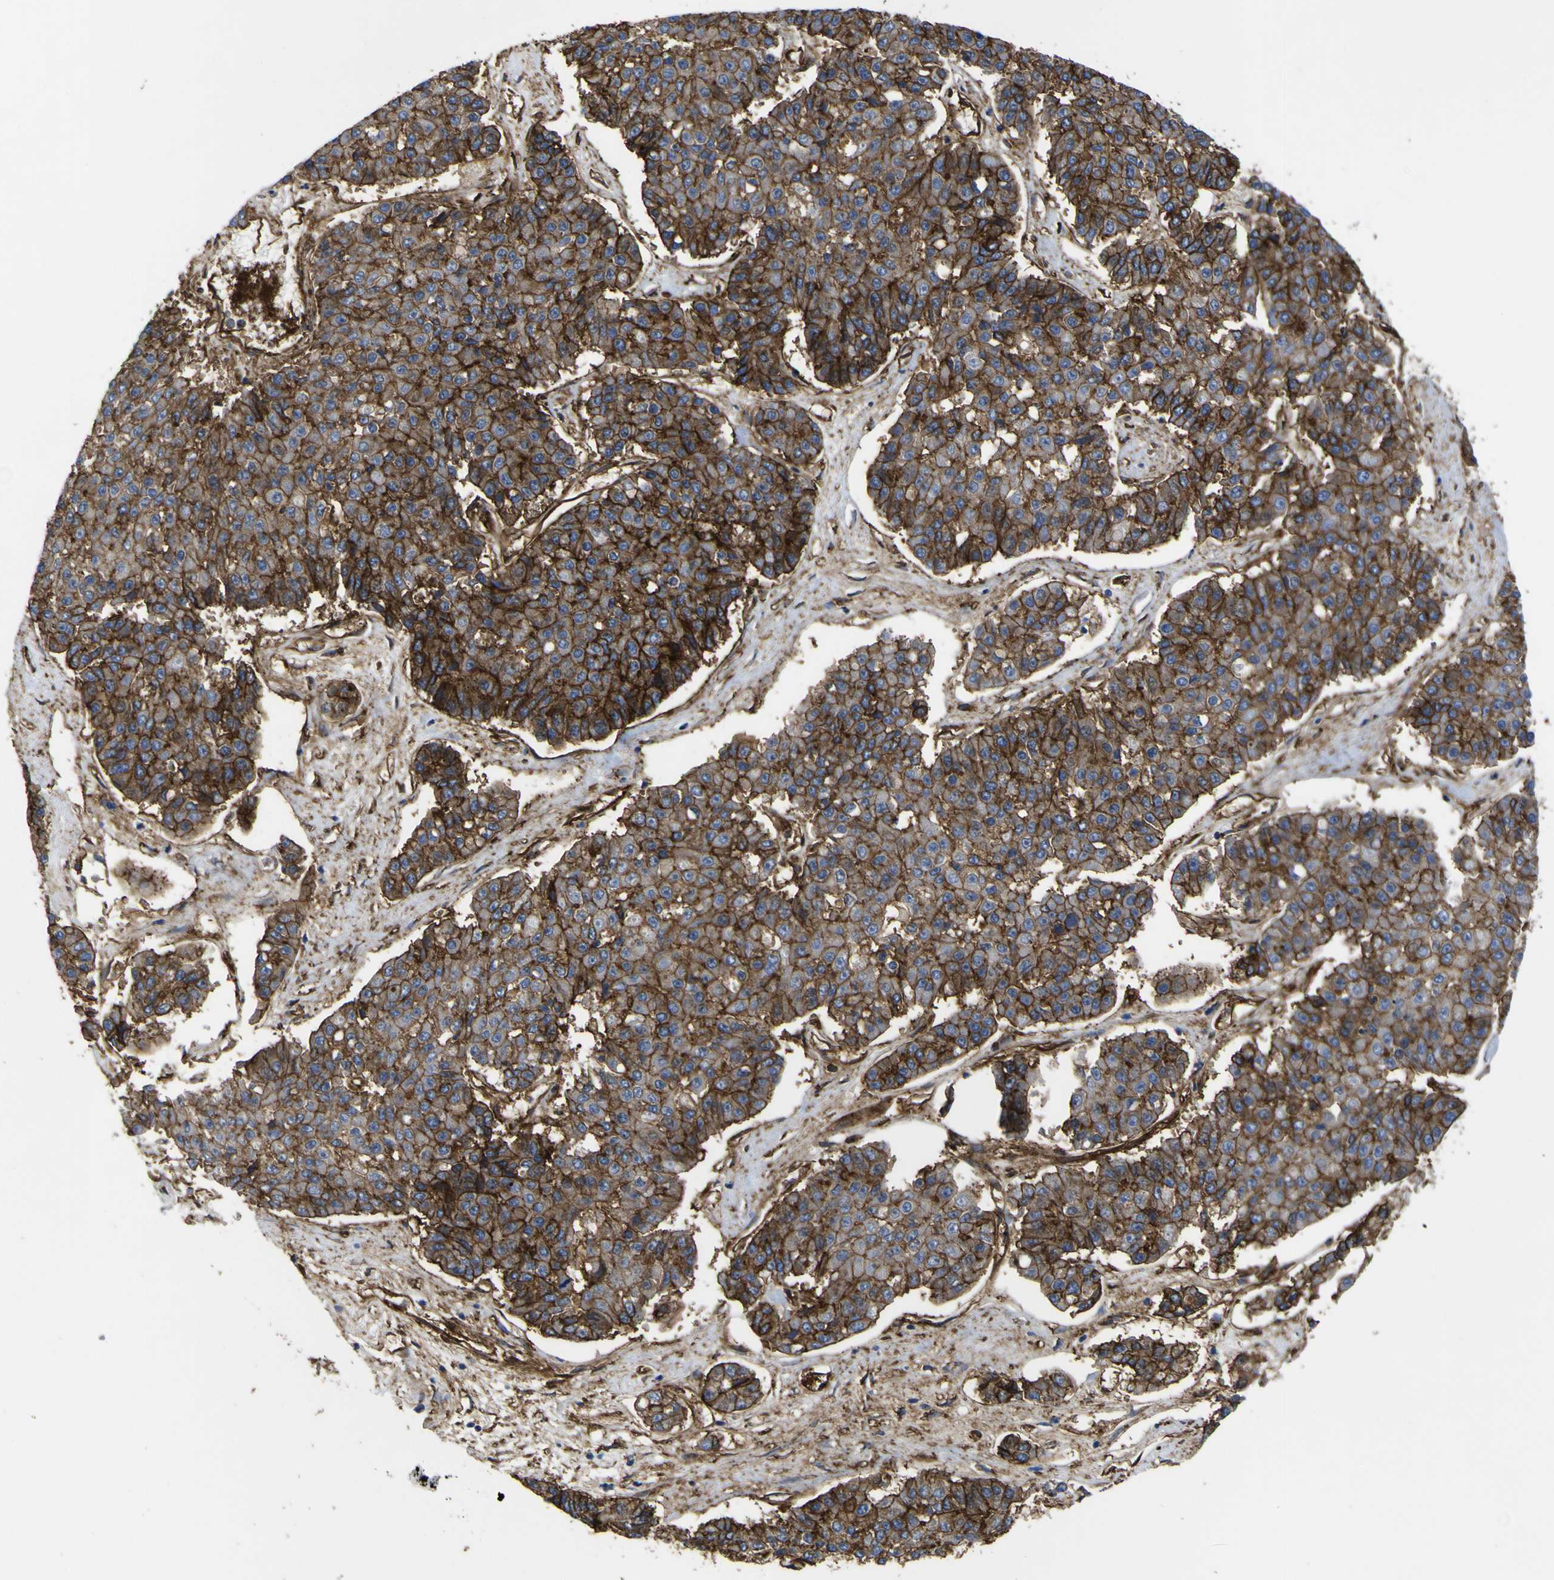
{"staining": {"intensity": "moderate", "quantity": ">75%", "location": "cytoplasmic/membranous"}, "tissue": "pancreatic cancer", "cell_type": "Tumor cells", "image_type": "cancer", "snomed": [{"axis": "morphology", "description": "Adenocarcinoma, NOS"}, {"axis": "topography", "description": "Pancreas"}], "caption": "Tumor cells display medium levels of moderate cytoplasmic/membranous positivity in about >75% of cells in human pancreatic cancer. The protein of interest is stained brown, and the nuclei are stained in blue (DAB IHC with brightfield microscopy, high magnification).", "gene": "CD151", "patient": {"sex": "male", "age": 50}}